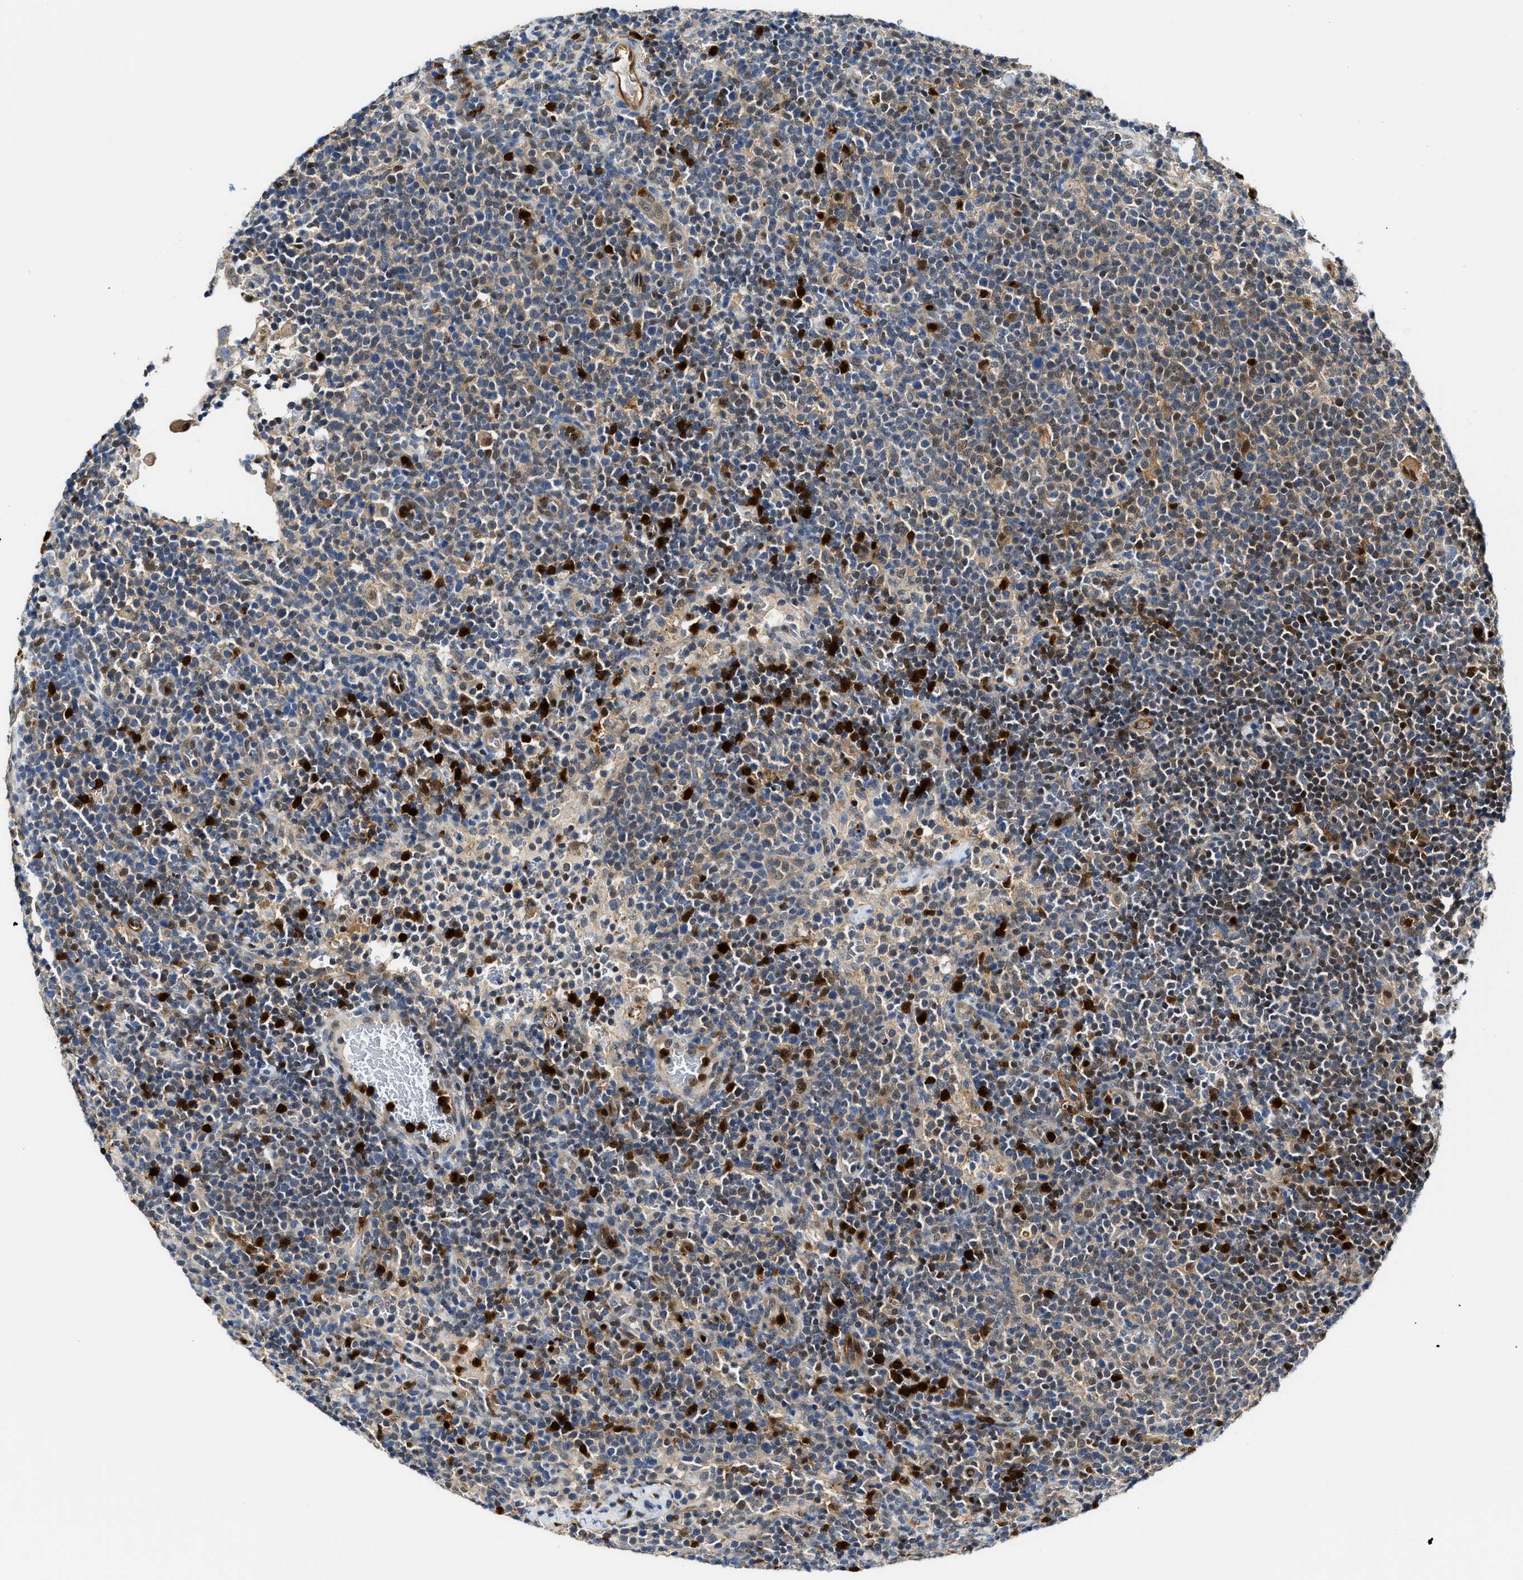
{"staining": {"intensity": "moderate", "quantity": "<25%", "location": "cytoplasmic/membranous,nuclear"}, "tissue": "lymphoma", "cell_type": "Tumor cells", "image_type": "cancer", "snomed": [{"axis": "morphology", "description": "Malignant lymphoma, non-Hodgkin's type, High grade"}, {"axis": "topography", "description": "Lymph node"}], "caption": "The immunohistochemical stain labels moderate cytoplasmic/membranous and nuclear expression in tumor cells of high-grade malignant lymphoma, non-Hodgkin's type tissue.", "gene": "LTA4H", "patient": {"sex": "male", "age": 61}}